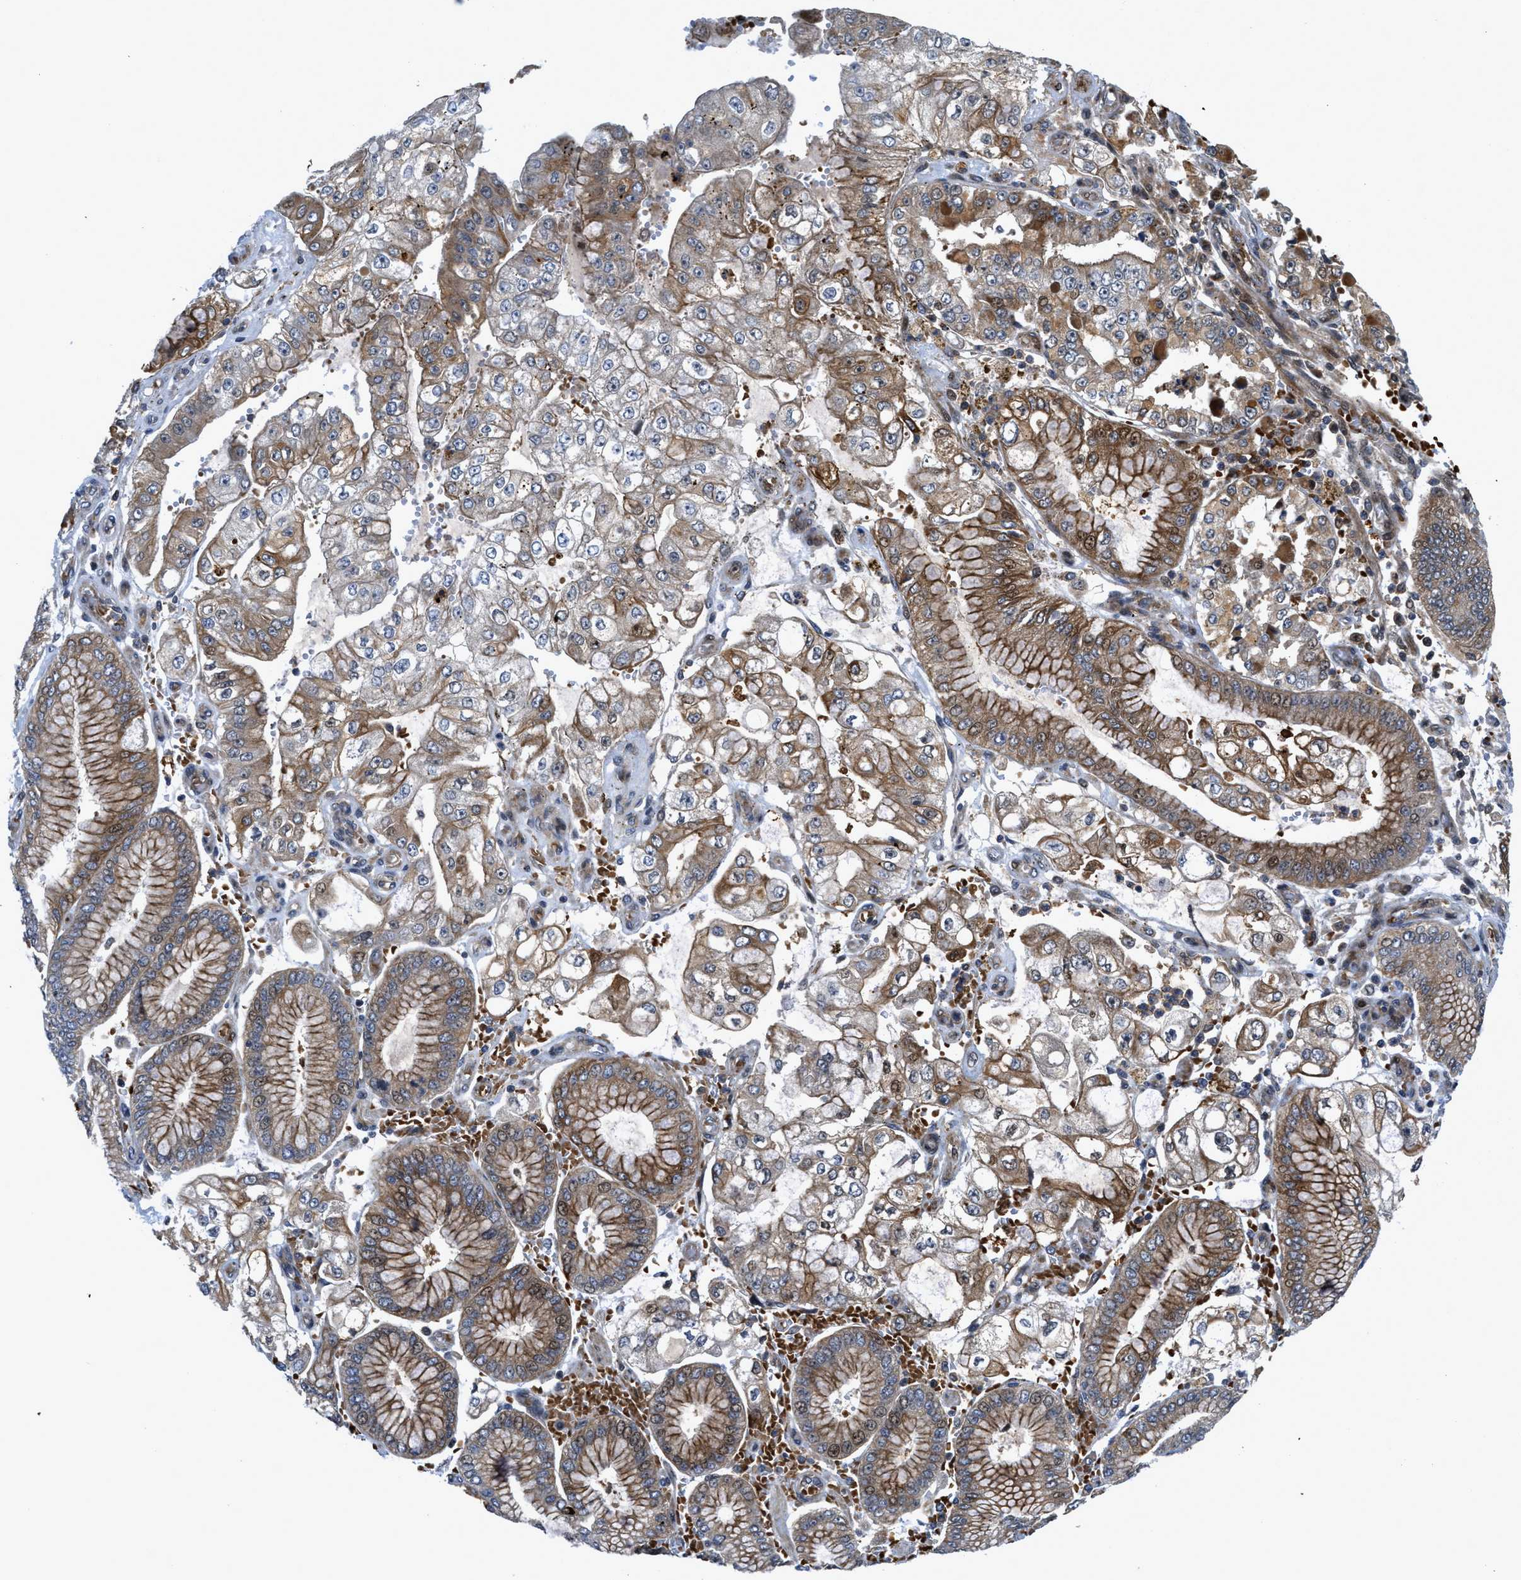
{"staining": {"intensity": "moderate", "quantity": ">75%", "location": "cytoplasmic/membranous"}, "tissue": "stomach cancer", "cell_type": "Tumor cells", "image_type": "cancer", "snomed": [{"axis": "morphology", "description": "Adenocarcinoma, NOS"}, {"axis": "topography", "description": "Stomach"}], "caption": "Stomach adenocarcinoma stained with DAB immunohistochemistry displays medium levels of moderate cytoplasmic/membranous staining in about >75% of tumor cells.", "gene": "DNAJC28", "patient": {"sex": "male", "age": 76}}